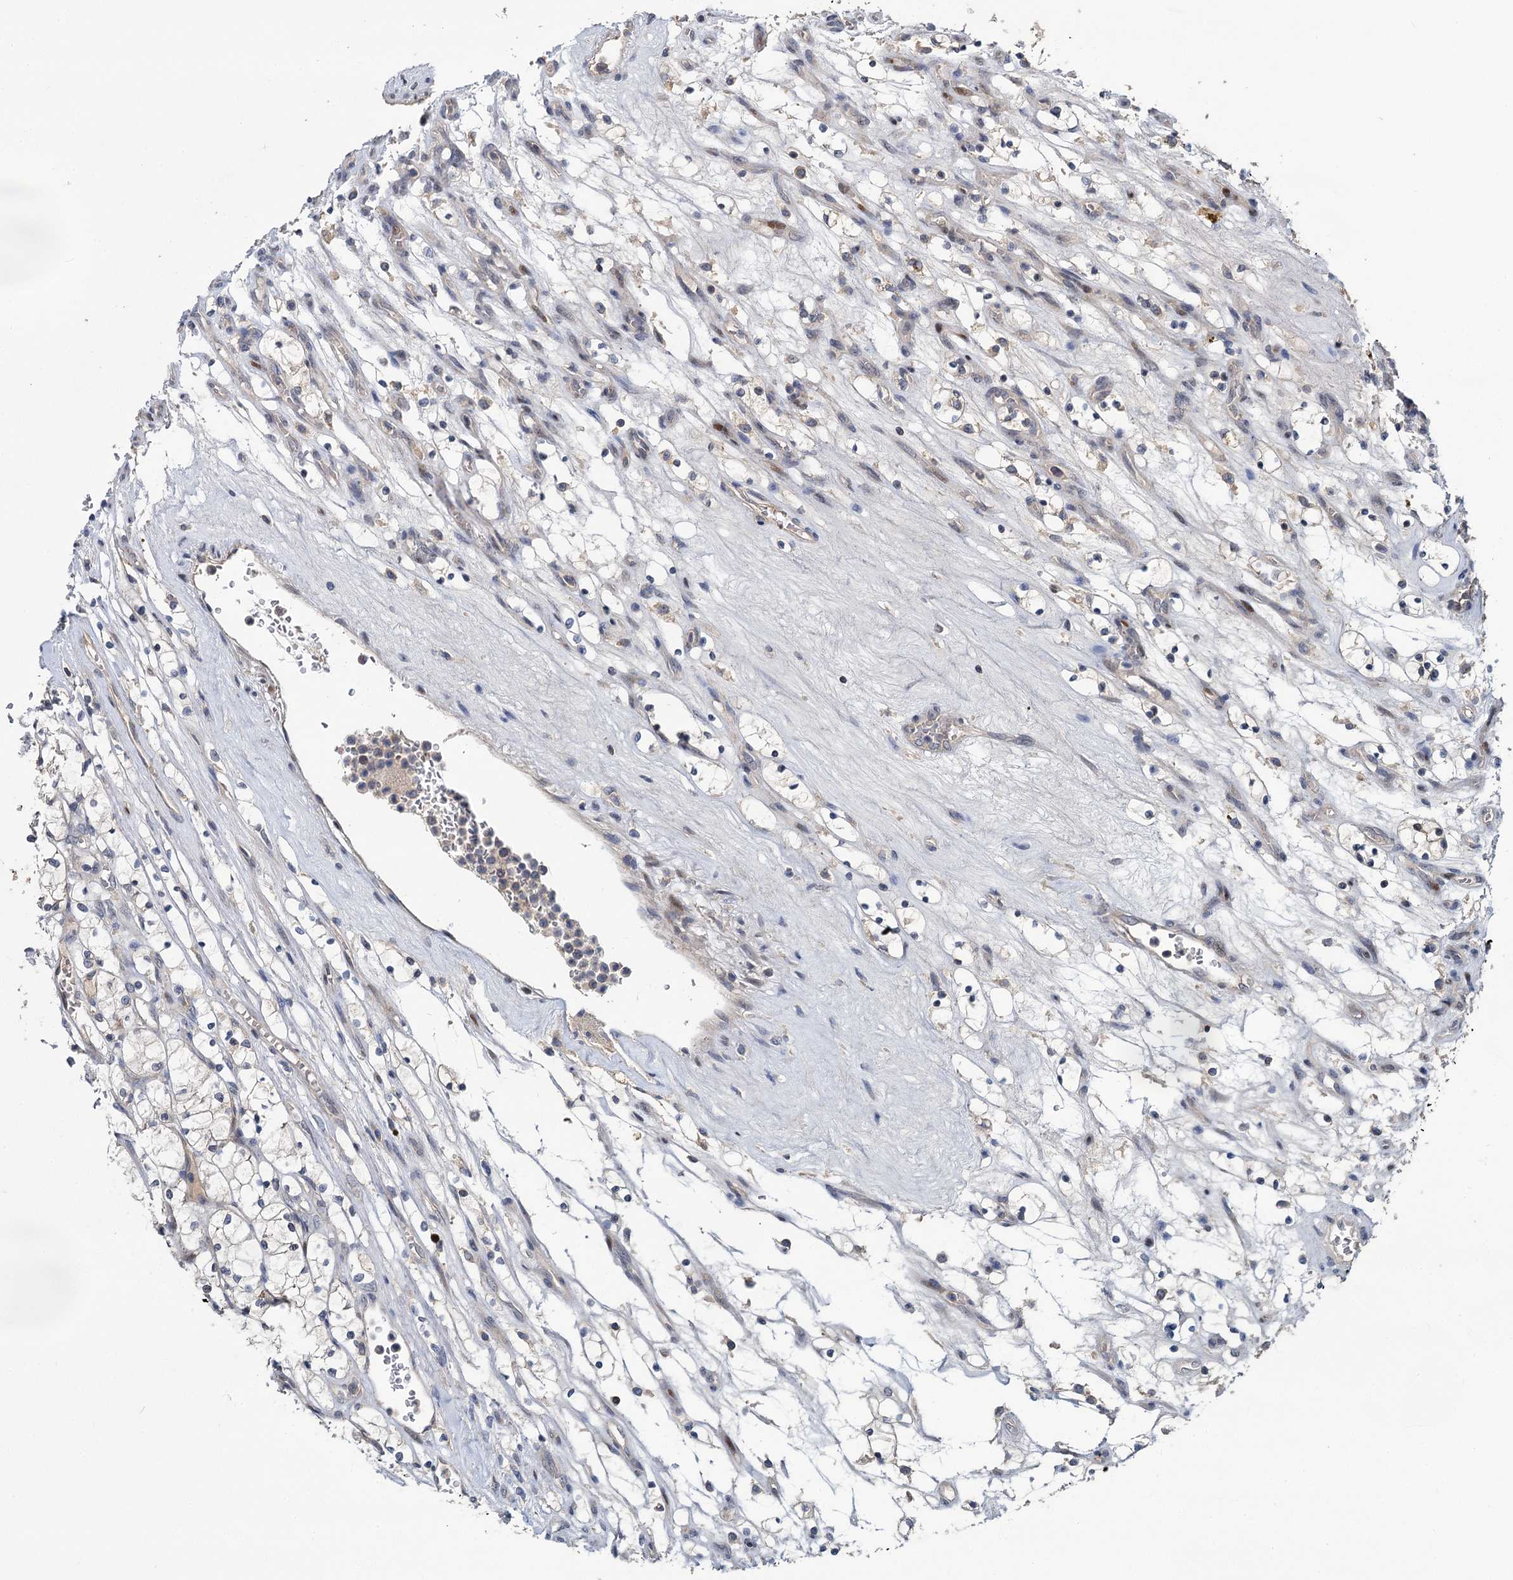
{"staining": {"intensity": "negative", "quantity": "none", "location": "none"}, "tissue": "renal cancer", "cell_type": "Tumor cells", "image_type": "cancer", "snomed": [{"axis": "morphology", "description": "Adenocarcinoma, NOS"}, {"axis": "topography", "description": "Kidney"}], "caption": "The photomicrograph shows no staining of tumor cells in adenocarcinoma (renal). (Immunohistochemistry, brightfield microscopy, high magnification).", "gene": "TMEM39A", "patient": {"sex": "female", "age": 69}}